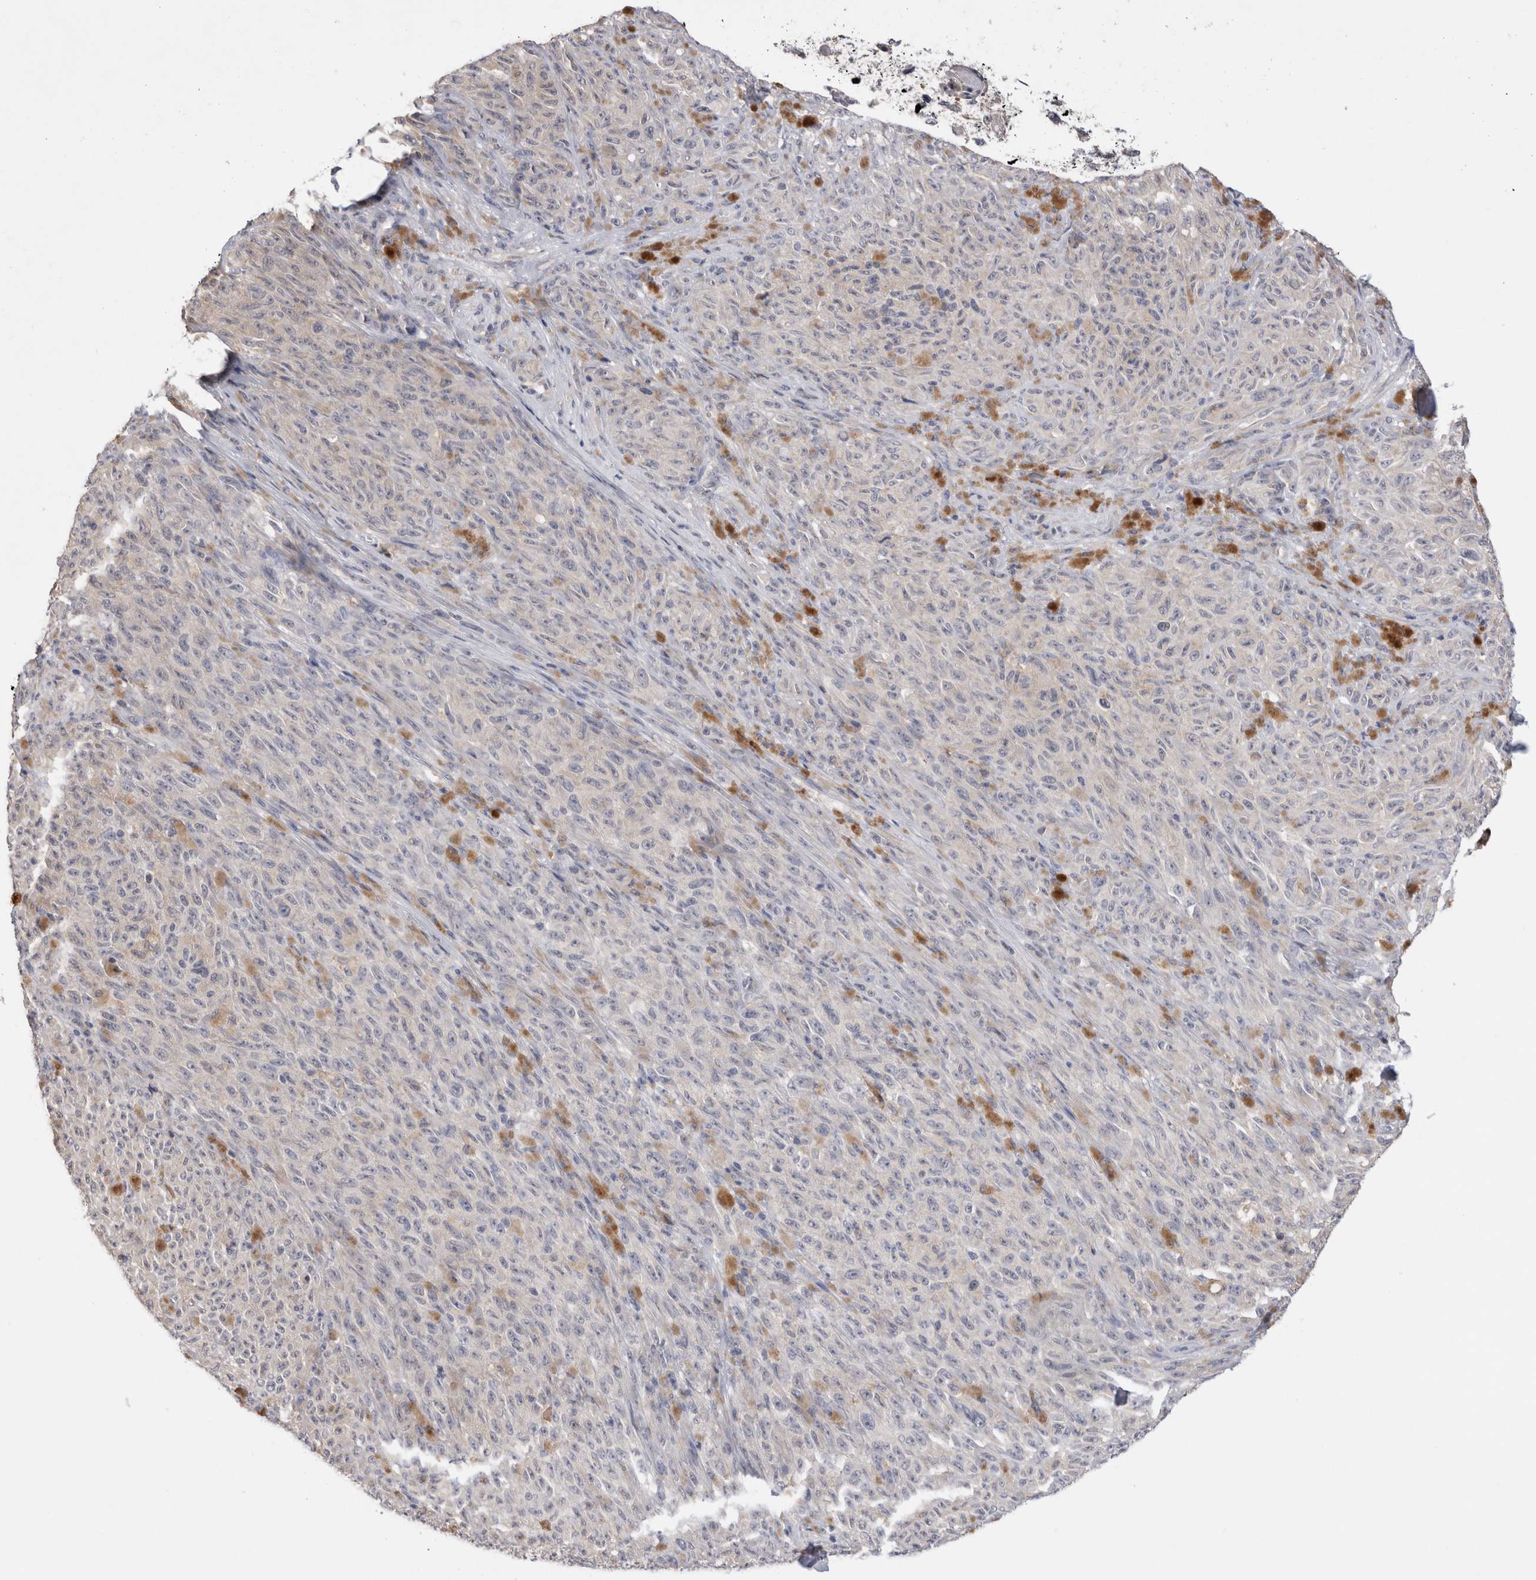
{"staining": {"intensity": "negative", "quantity": "none", "location": "none"}, "tissue": "melanoma", "cell_type": "Tumor cells", "image_type": "cancer", "snomed": [{"axis": "morphology", "description": "Malignant melanoma, NOS"}, {"axis": "topography", "description": "Skin"}], "caption": "This image is of melanoma stained with immunohistochemistry (IHC) to label a protein in brown with the nuclei are counter-stained blue. There is no staining in tumor cells. The staining is performed using DAB brown chromogen with nuclei counter-stained in using hematoxylin.", "gene": "VSIG4", "patient": {"sex": "female", "age": 82}}